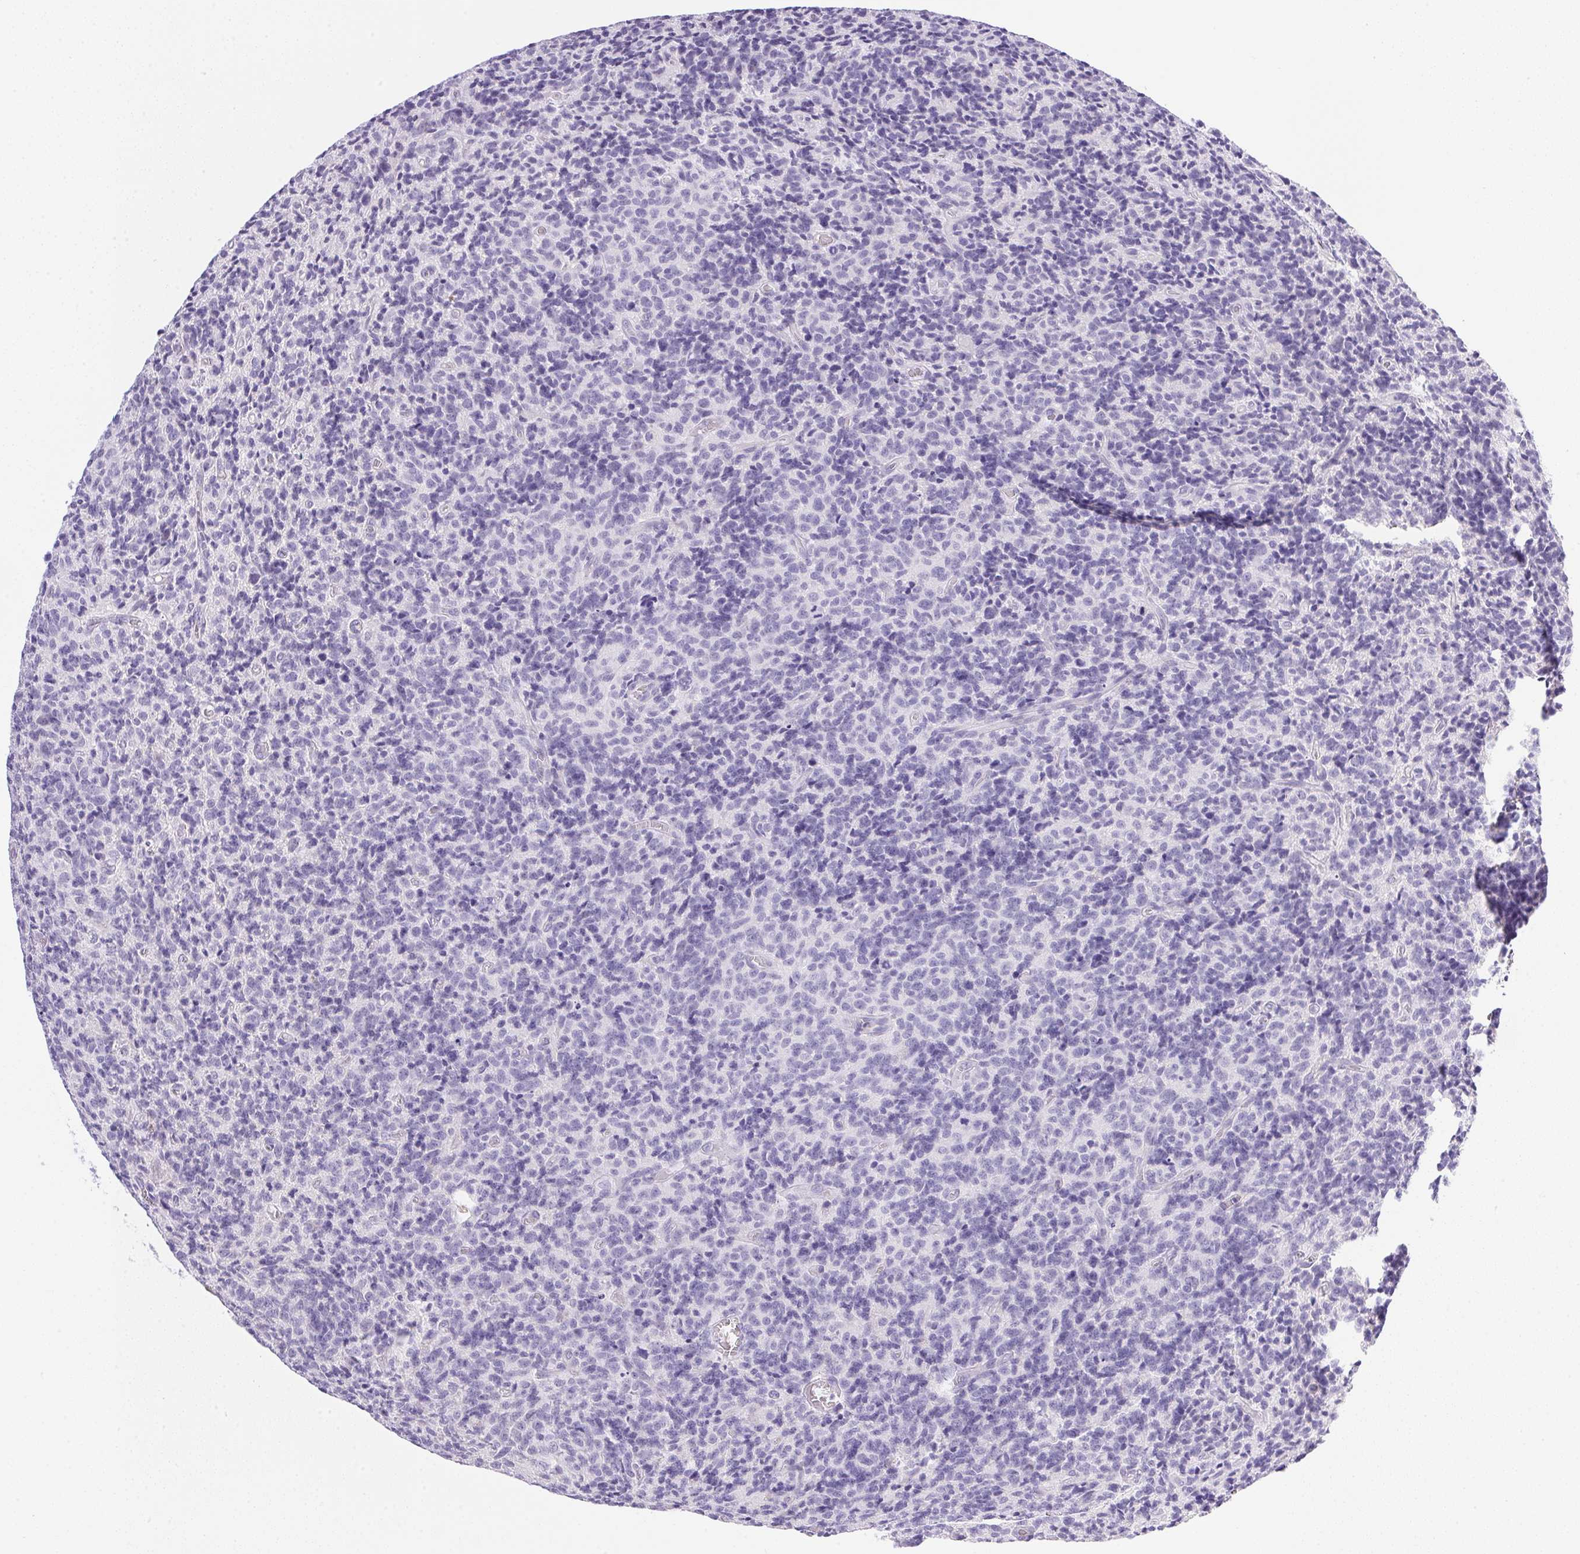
{"staining": {"intensity": "negative", "quantity": "none", "location": "none"}, "tissue": "glioma", "cell_type": "Tumor cells", "image_type": "cancer", "snomed": [{"axis": "morphology", "description": "Glioma, malignant, High grade"}, {"axis": "topography", "description": "Brain"}], "caption": "A high-resolution image shows IHC staining of high-grade glioma (malignant), which displays no significant expression in tumor cells.", "gene": "ATP6V0A4", "patient": {"sex": "male", "age": 76}}